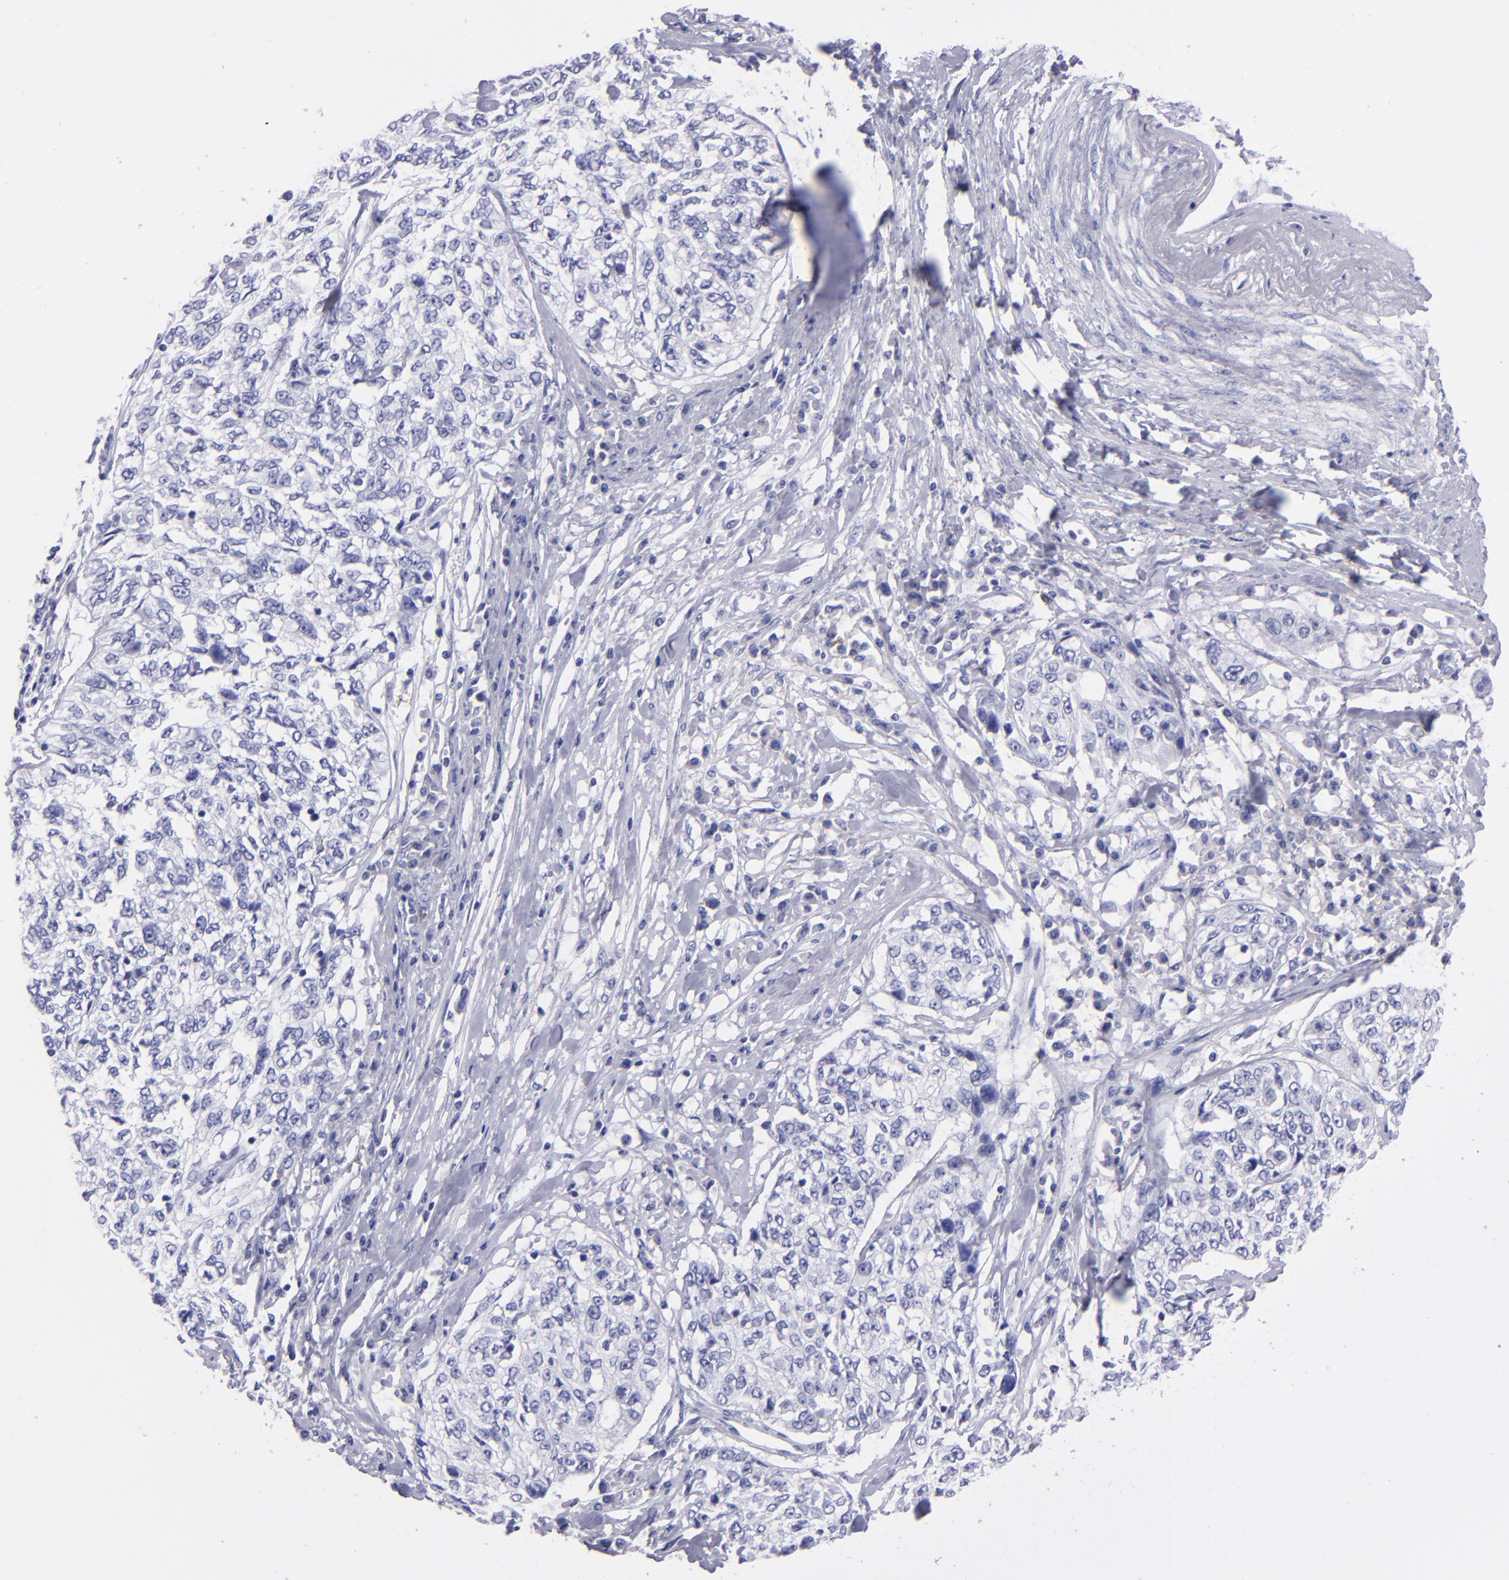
{"staining": {"intensity": "negative", "quantity": "none", "location": "none"}, "tissue": "cervical cancer", "cell_type": "Tumor cells", "image_type": "cancer", "snomed": [{"axis": "morphology", "description": "Squamous cell carcinoma, NOS"}, {"axis": "topography", "description": "Cervix"}], "caption": "The image exhibits no staining of tumor cells in cervical cancer (squamous cell carcinoma).", "gene": "CD37", "patient": {"sex": "female", "age": 57}}